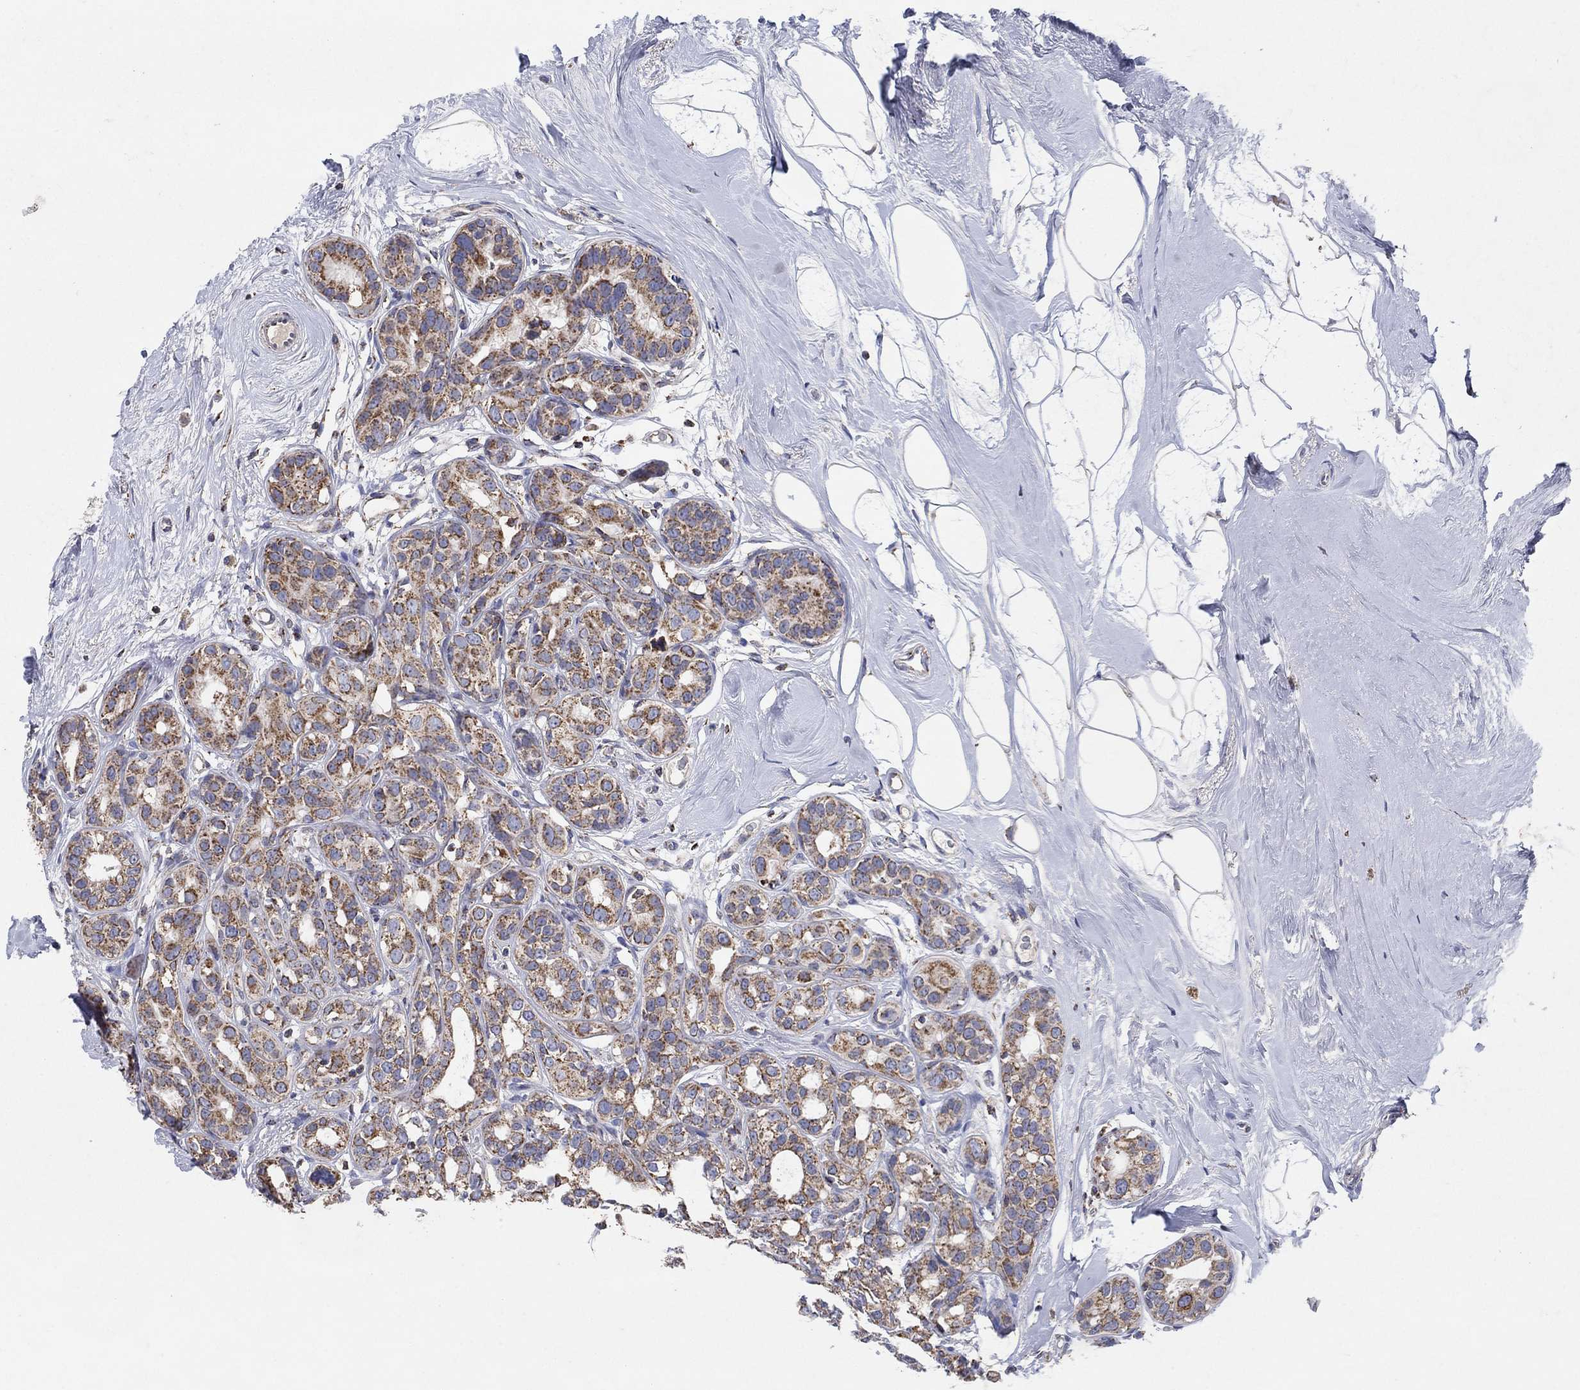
{"staining": {"intensity": "strong", "quantity": "25%-75%", "location": "cytoplasmic/membranous"}, "tissue": "breast cancer", "cell_type": "Tumor cells", "image_type": "cancer", "snomed": [{"axis": "morphology", "description": "Duct carcinoma"}, {"axis": "topography", "description": "Breast"}], "caption": "A photomicrograph of human breast cancer (infiltrating ductal carcinoma) stained for a protein shows strong cytoplasmic/membranous brown staining in tumor cells.", "gene": "C9orf85", "patient": {"sex": "female", "age": 55}}